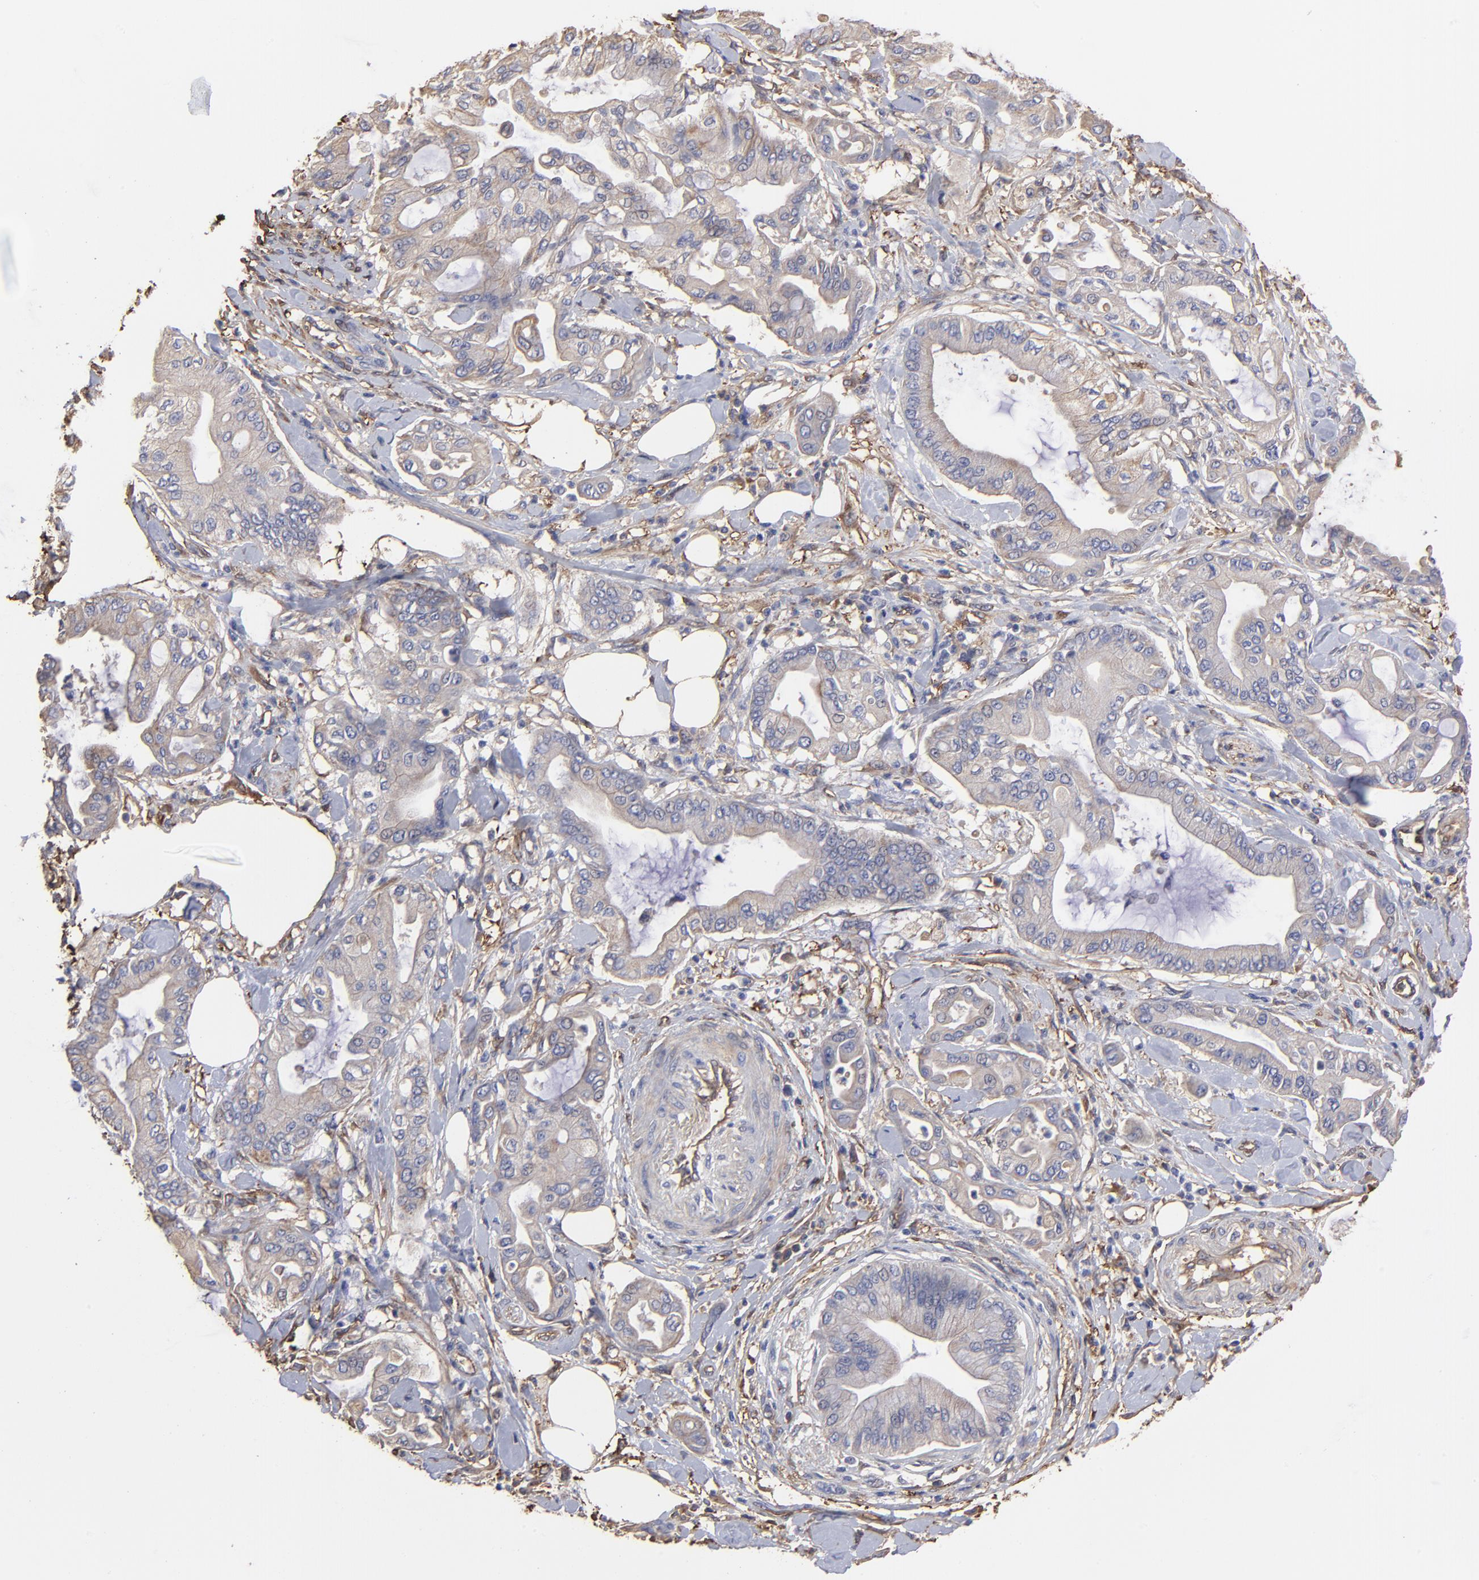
{"staining": {"intensity": "negative", "quantity": "none", "location": "none"}, "tissue": "pancreatic cancer", "cell_type": "Tumor cells", "image_type": "cancer", "snomed": [{"axis": "morphology", "description": "Adenocarcinoma, NOS"}, {"axis": "morphology", "description": "Adenocarcinoma, metastatic, NOS"}, {"axis": "topography", "description": "Lymph node"}, {"axis": "topography", "description": "Pancreas"}, {"axis": "topography", "description": "Duodenum"}], "caption": "The micrograph shows no staining of tumor cells in pancreatic cancer (metastatic adenocarcinoma).", "gene": "CILP", "patient": {"sex": "female", "age": 64}}